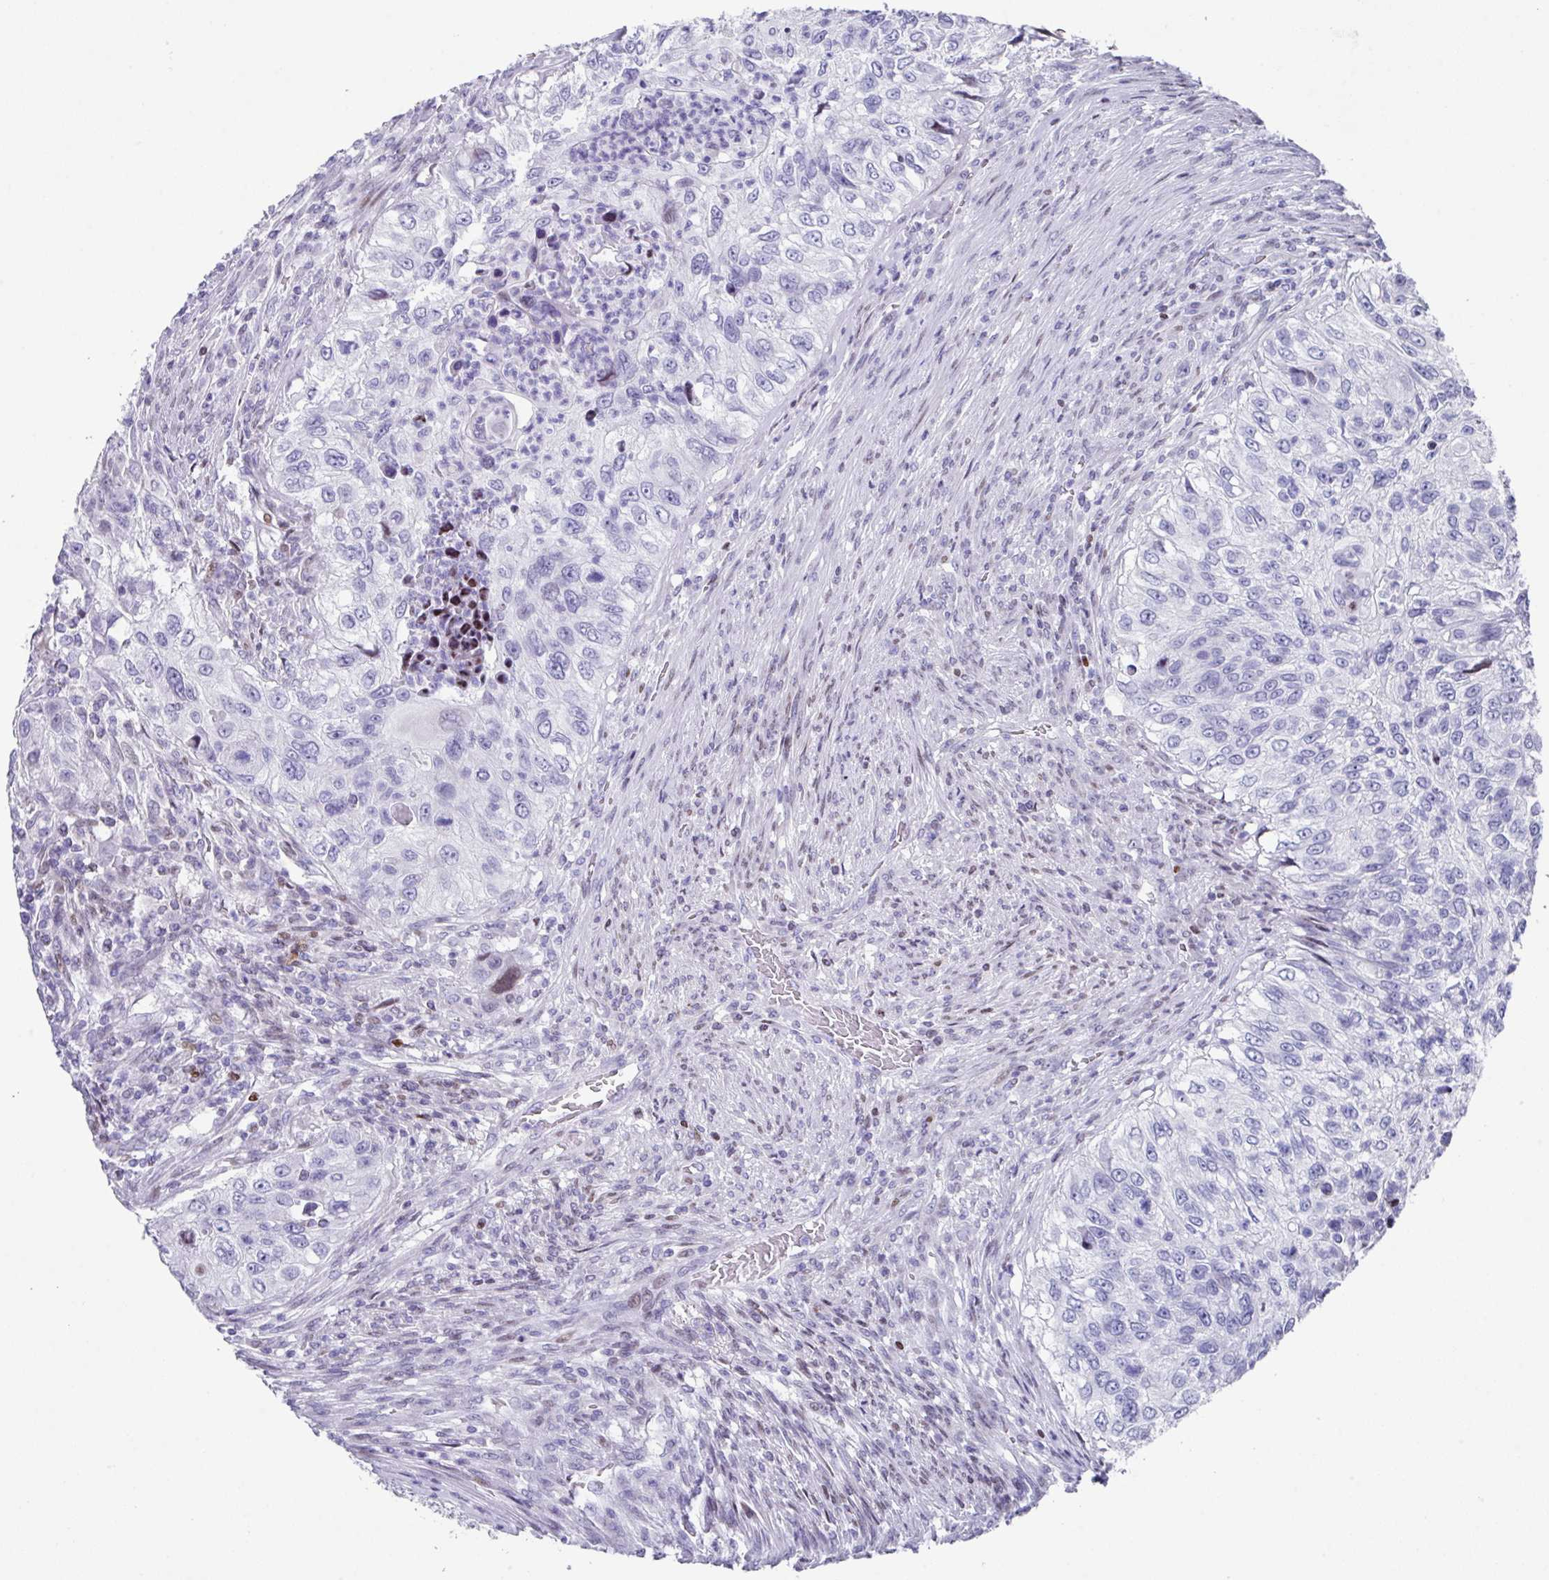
{"staining": {"intensity": "negative", "quantity": "none", "location": "none"}, "tissue": "urothelial cancer", "cell_type": "Tumor cells", "image_type": "cancer", "snomed": [{"axis": "morphology", "description": "Urothelial carcinoma, High grade"}, {"axis": "topography", "description": "Urinary bladder"}], "caption": "This micrograph is of urothelial carcinoma (high-grade) stained with IHC to label a protein in brown with the nuclei are counter-stained blue. There is no staining in tumor cells. The staining was performed using DAB to visualize the protein expression in brown, while the nuclei were stained in blue with hematoxylin (Magnification: 20x).", "gene": "TCF3", "patient": {"sex": "female", "age": 60}}